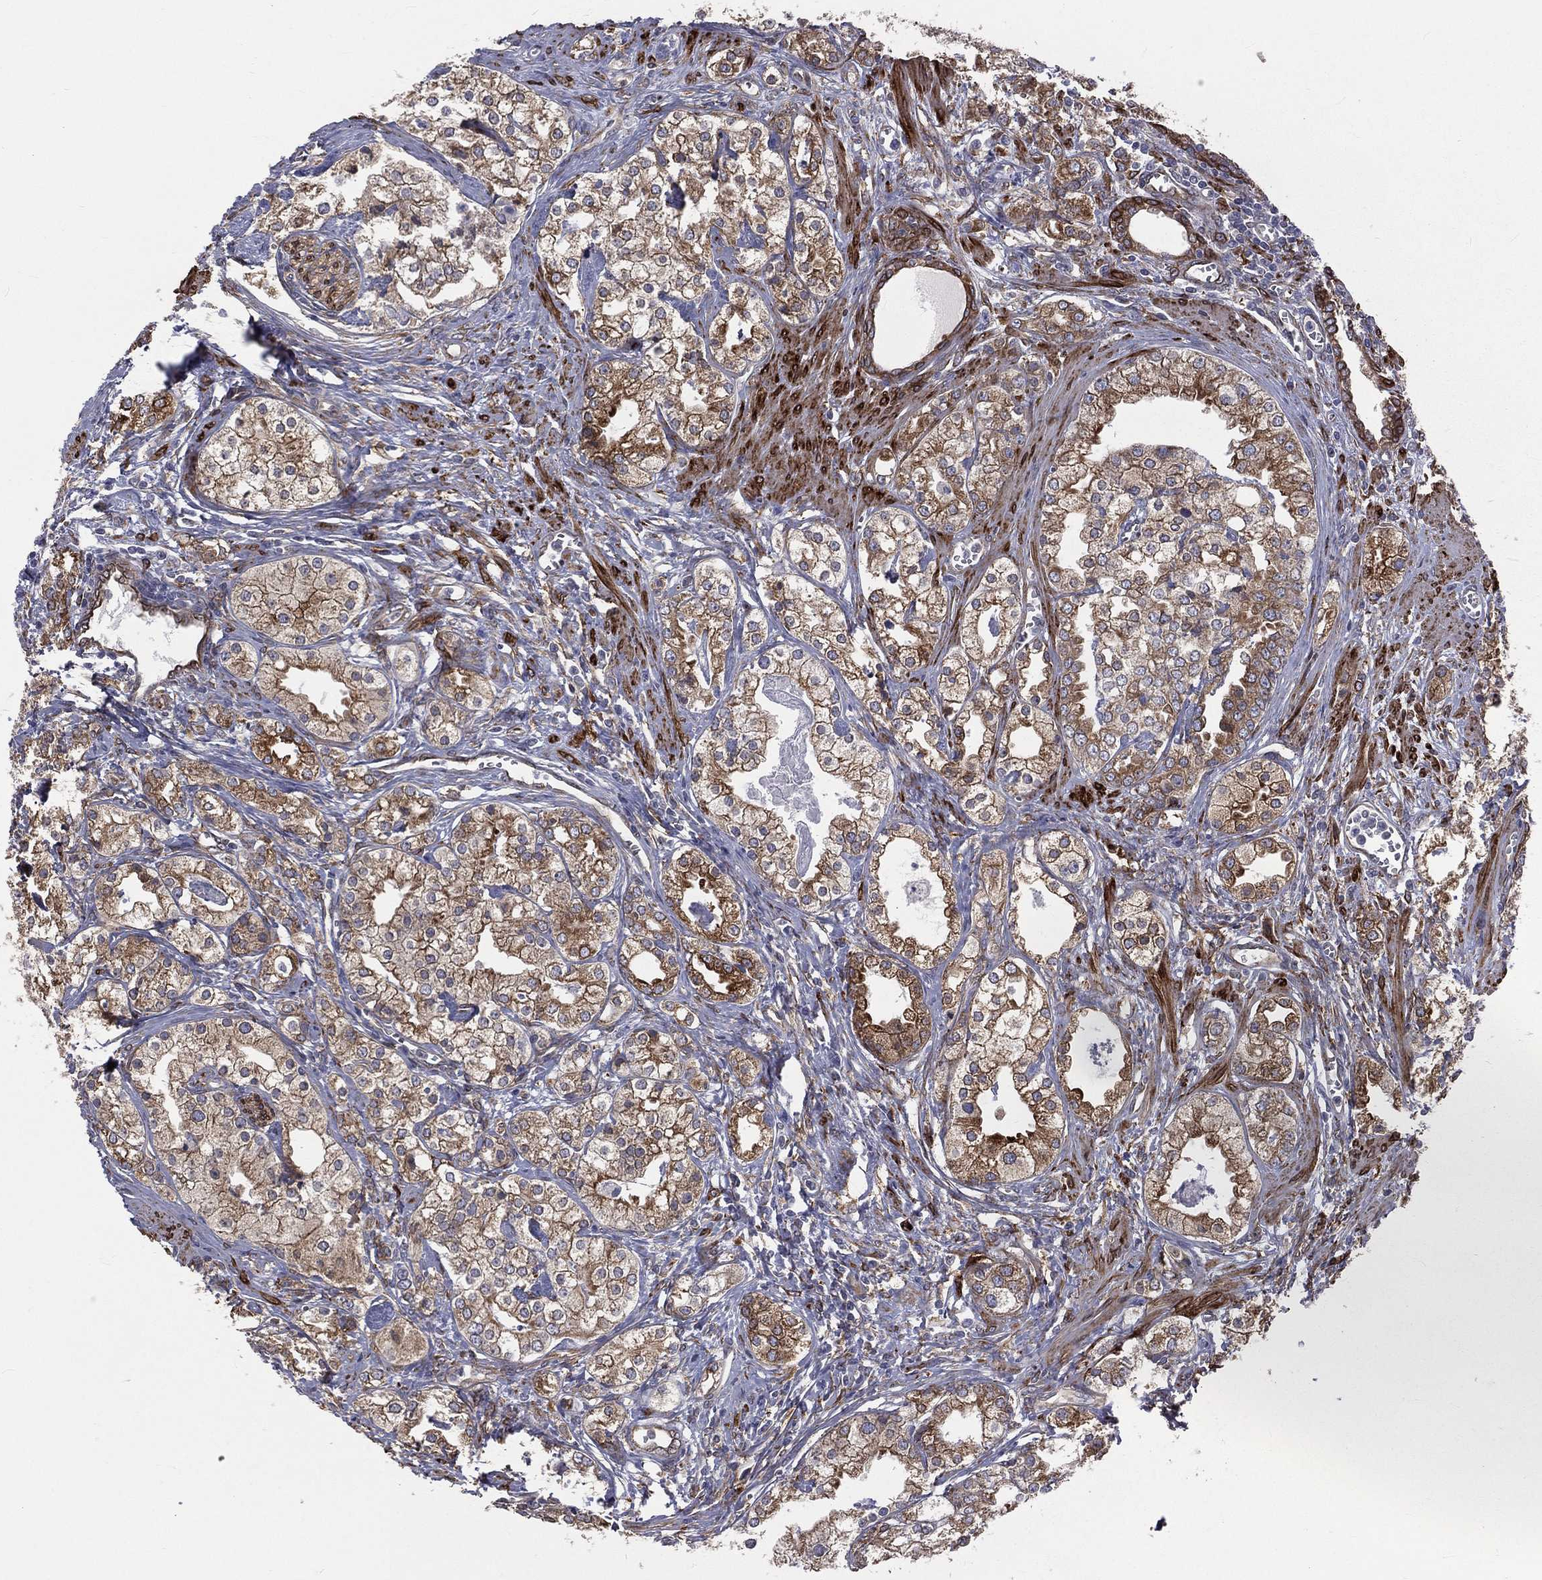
{"staining": {"intensity": "moderate", "quantity": ">75%", "location": "cytoplasmic/membranous"}, "tissue": "prostate cancer", "cell_type": "Tumor cells", "image_type": "cancer", "snomed": [{"axis": "morphology", "description": "Adenocarcinoma, NOS"}, {"axis": "topography", "description": "Prostate and seminal vesicle, NOS"}, {"axis": "topography", "description": "Prostate"}], "caption": "The micrograph exhibits immunohistochemical staining of prostate cancer (adenocarcinoma). There is moderate cytoplasmic/membranous positivity is seen in approximately >75% of tumor cells. (Stains: DAB (3,3'-diaminobenzidine) in brown, nuclei in blue, Microscopy: brightfield microscopy at high magnification).", "gene": "PGRMC1", "patient": {"sex": "male", "age": 62}}